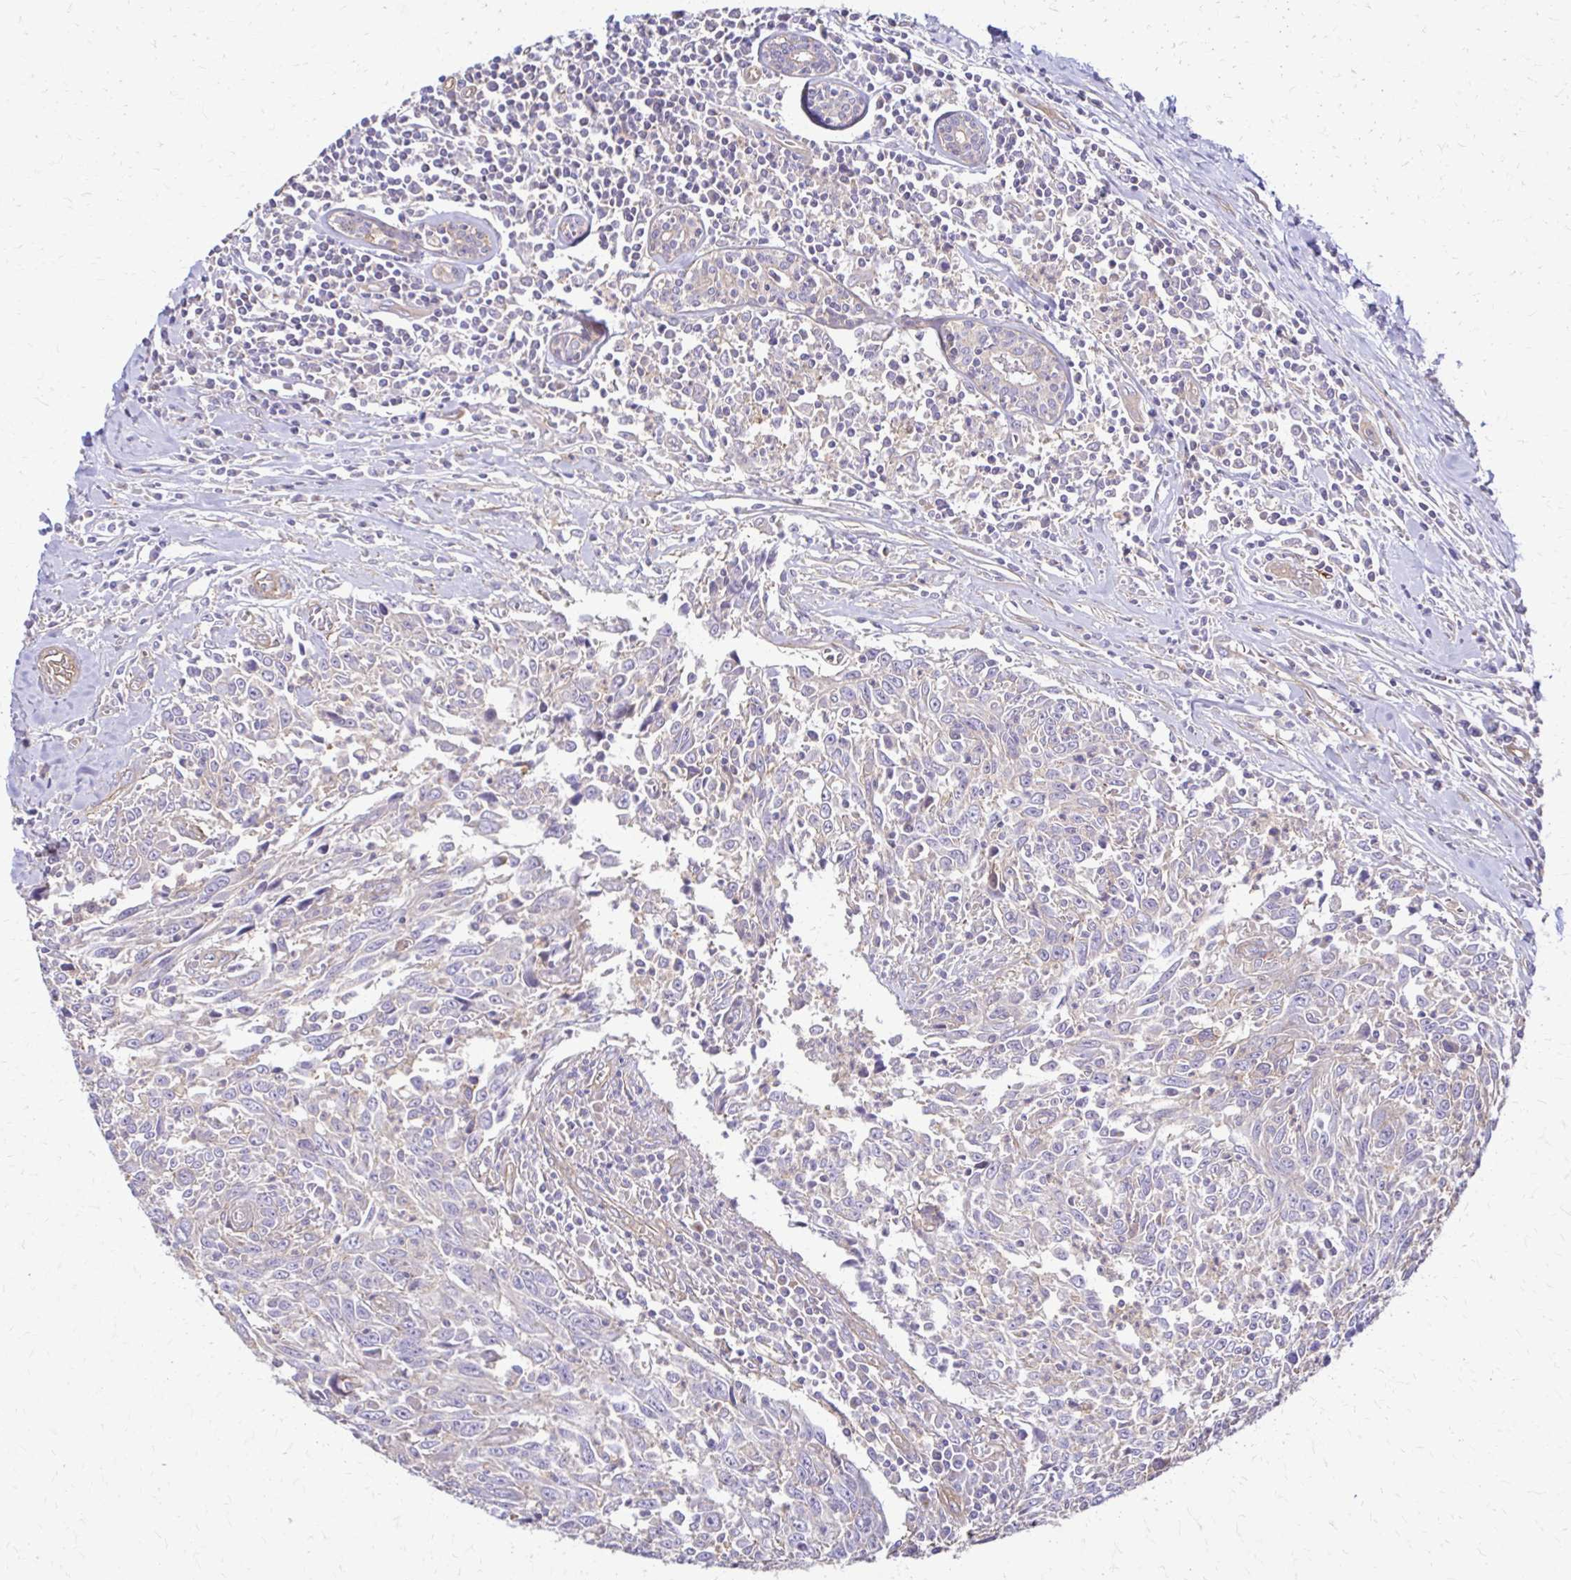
{"staining": {"intensity": "negative", "quantity": "none", "location": "none"}, "tissue": "breast cancer", "cell_type": "Tumor cells", "image_type": "cancer", "snomed": [{"axis": "morphology", "description": "Duct carcinoma"}, {"axis": "topography", "description": "Breast"}], "caption": "IHC image of neoplastic tissue: human breast cancer (intraductal carcinoma) stained with DAB (3,3'-diaminobenzidine) reveals no significant protein staining in tumor cells.", "gene": "DSP", "patient": {"sex": "female", "age": 50}}